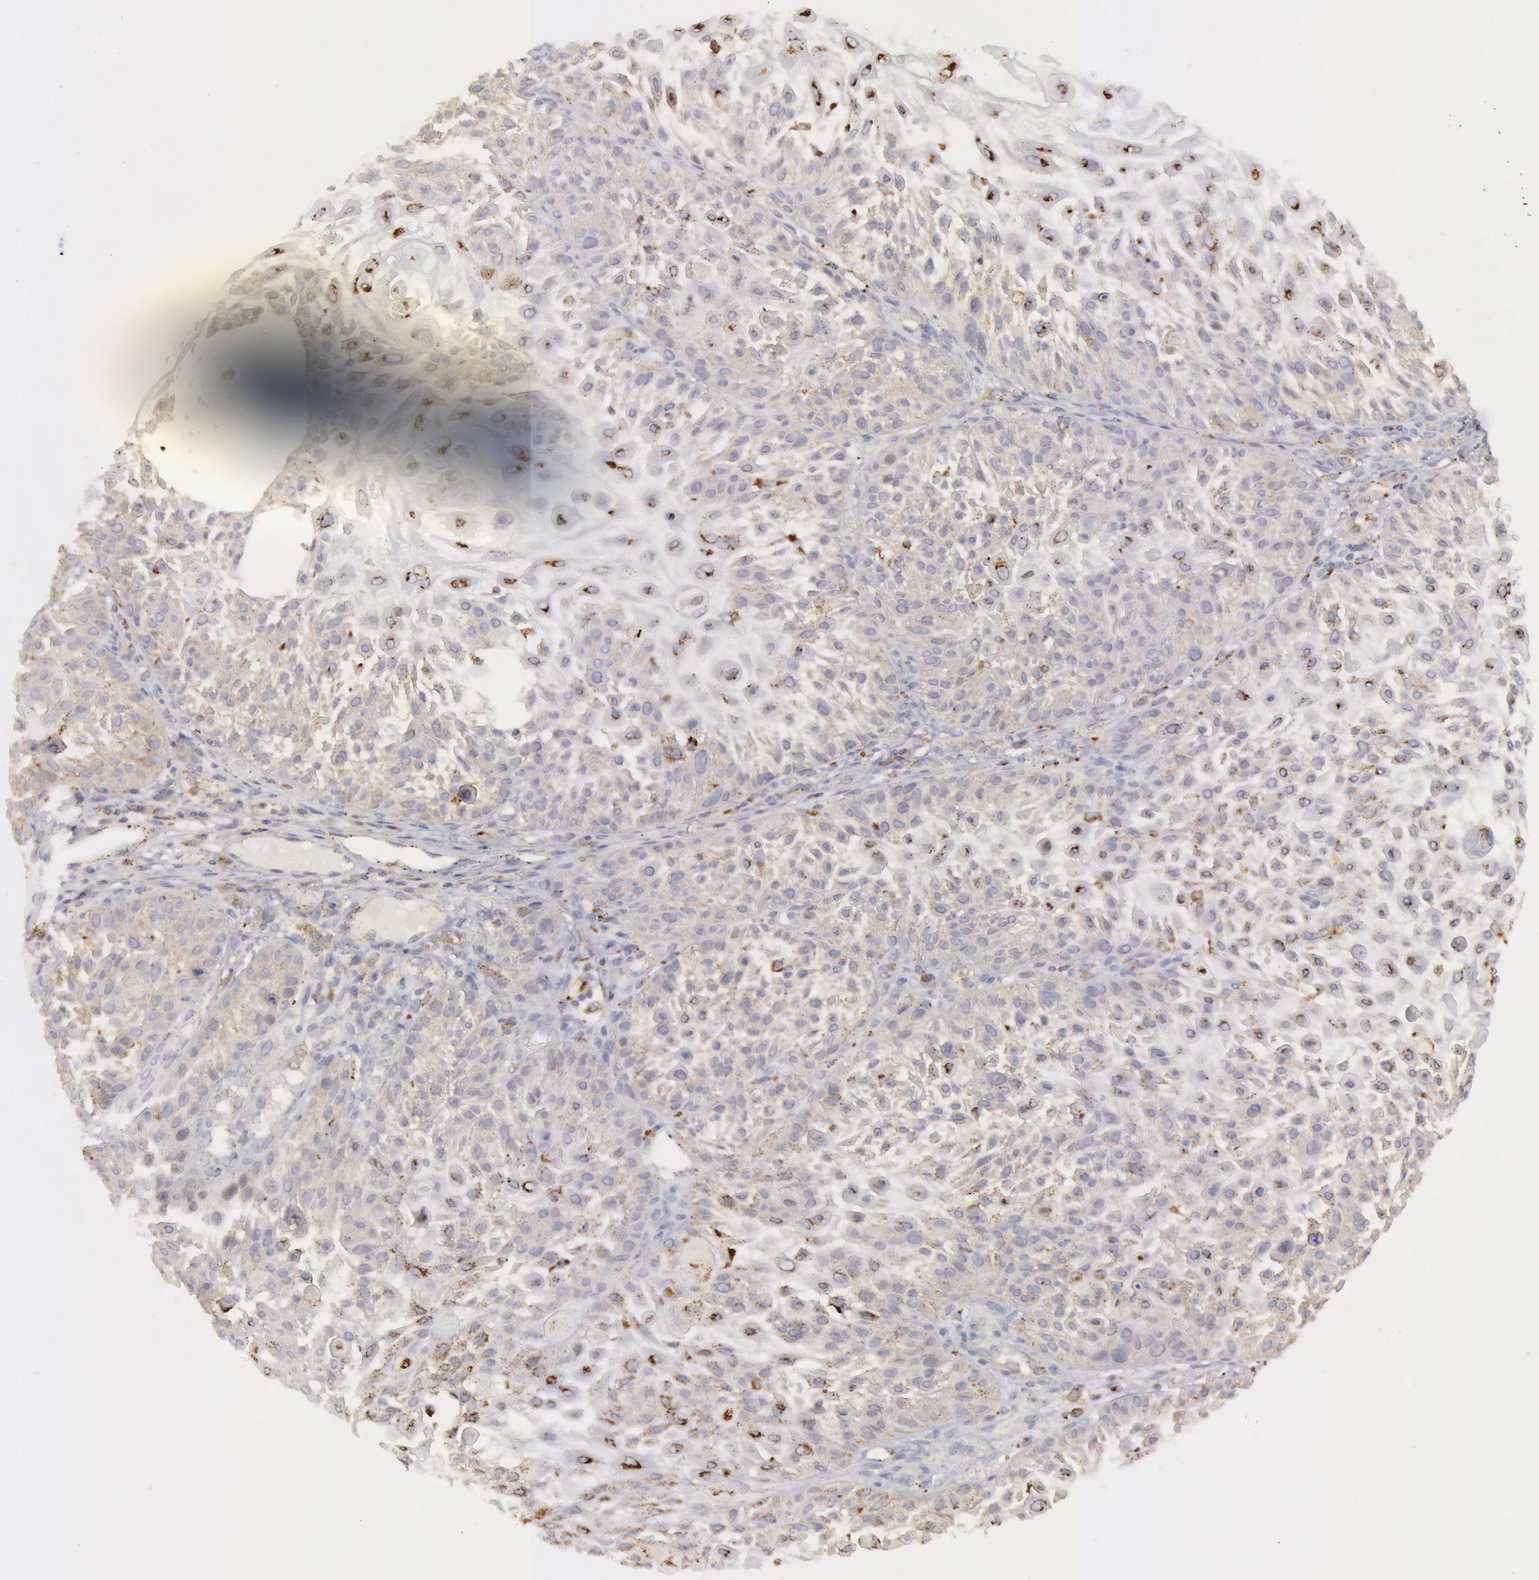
{"staining": {"intensity": "moderate", "quantity": "25%-75%", "location": "cytoplasmic/membranous"}, "tissue": "skin cancer", "cell_type": "Tumor cells", "image_type": "cancer", "snomed": [{"axis": "morphology", "description": "Squamous cell carcinoma, NOS"}, {"axis": "topography", "description": "Skin"}], "caption": "Moderate cytoplasmic/membranous protein expression is present in approximately 25%-75% of tumor cells in skin cancer (squamous cell carcinoma).", "gene": "FLOT2", "patient": {"sex": "female", "age": 89}}